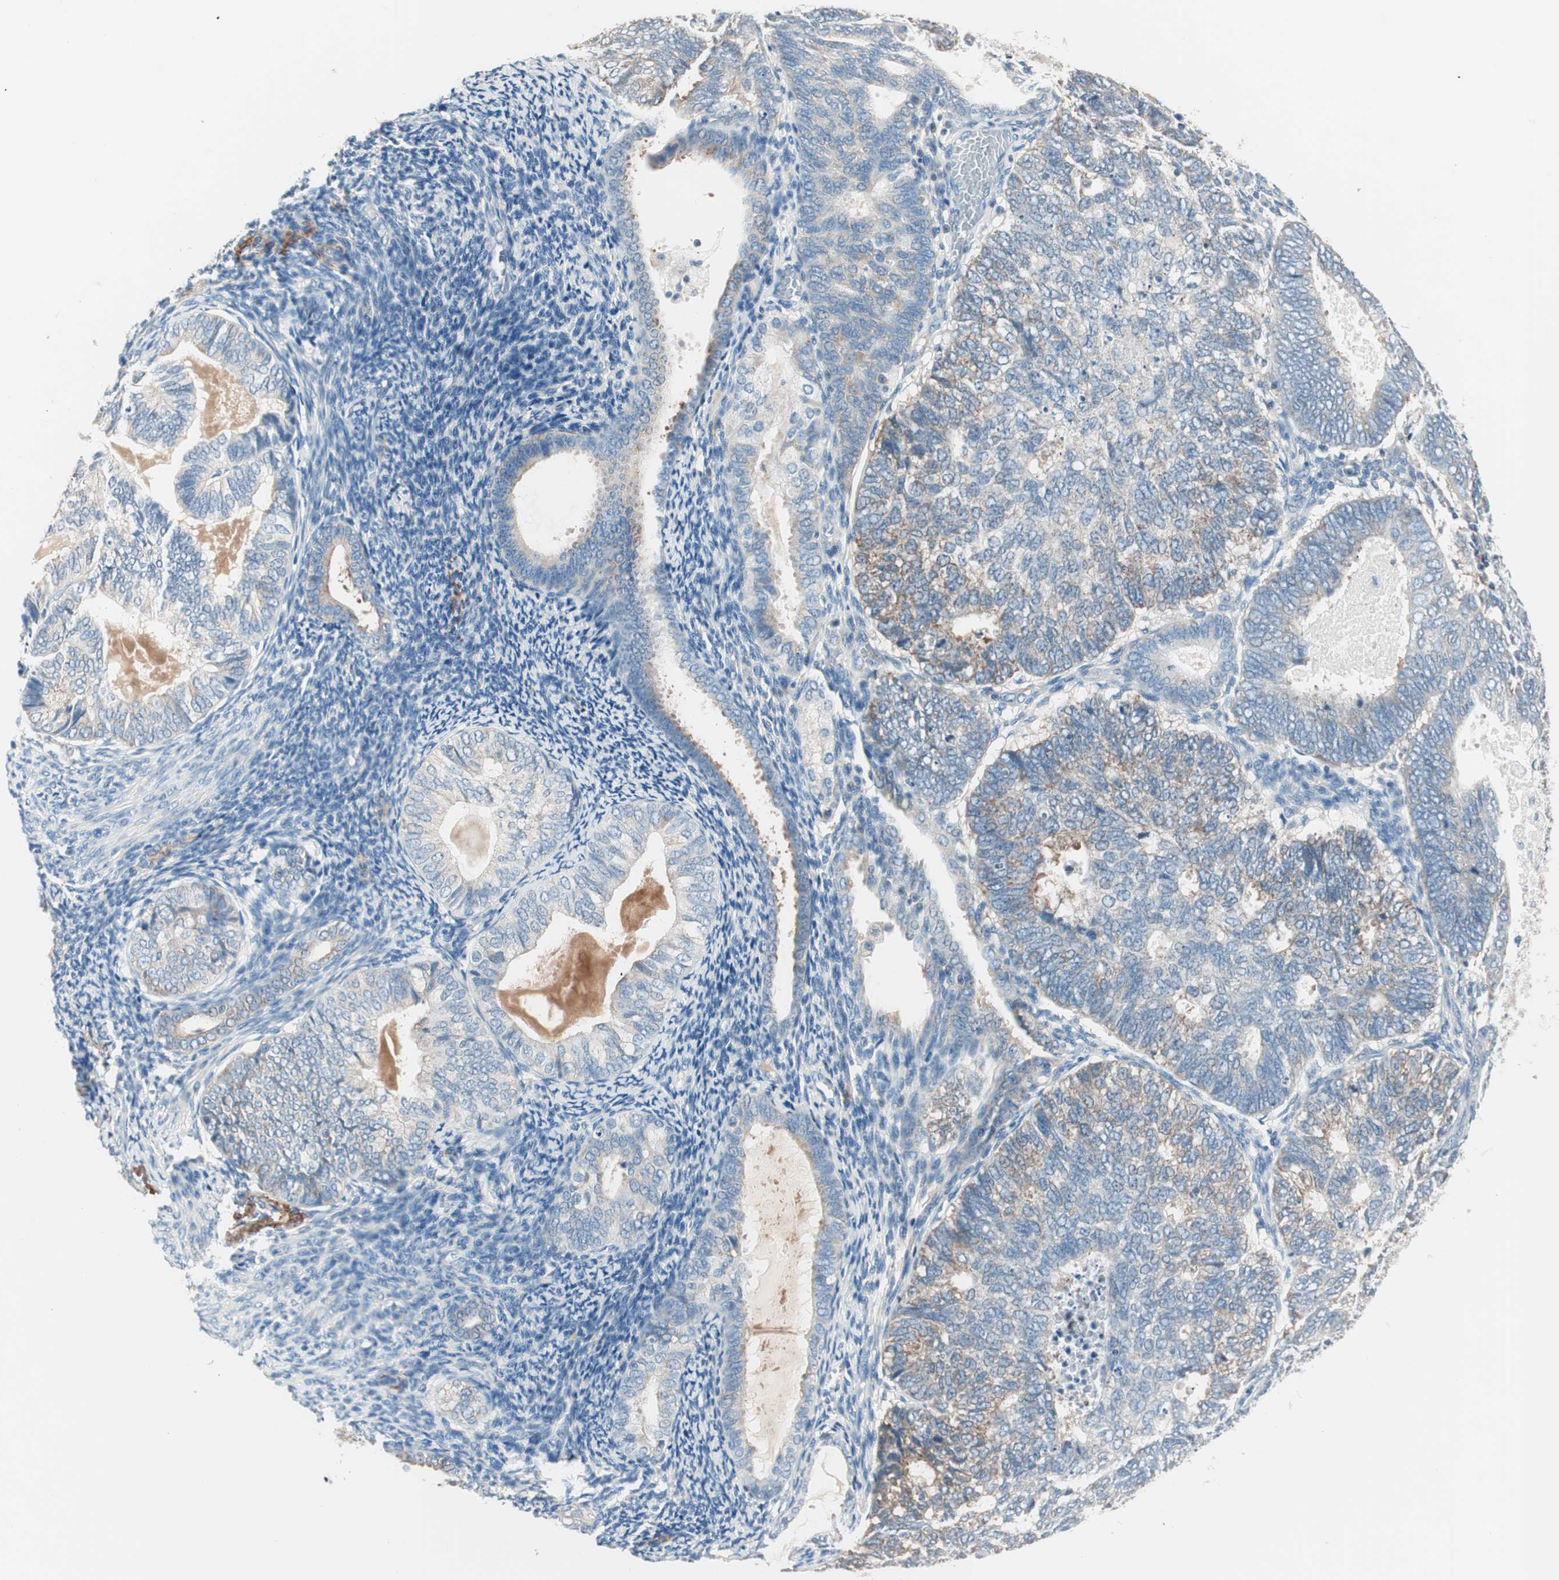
{"staining": {"intensity": "weak", "quantity": "<25%", "location": "cytoplasmic/membranous"}, "tissue": "endometrial cancer", "cell_type": "Tumor cells", "image_type": "cancer", "snomed": [{"axis": "morphology", "description": "Adenocarcinoma, NOS"}, {"axis": "topography", "description": "Uterus"}], "caption": "Immunohistochemistry of endometrial adenocarcinoma displays no expression in tumor cells.", "gene": "RAD54B", "patient": {"sex": "female", "age": 60}}